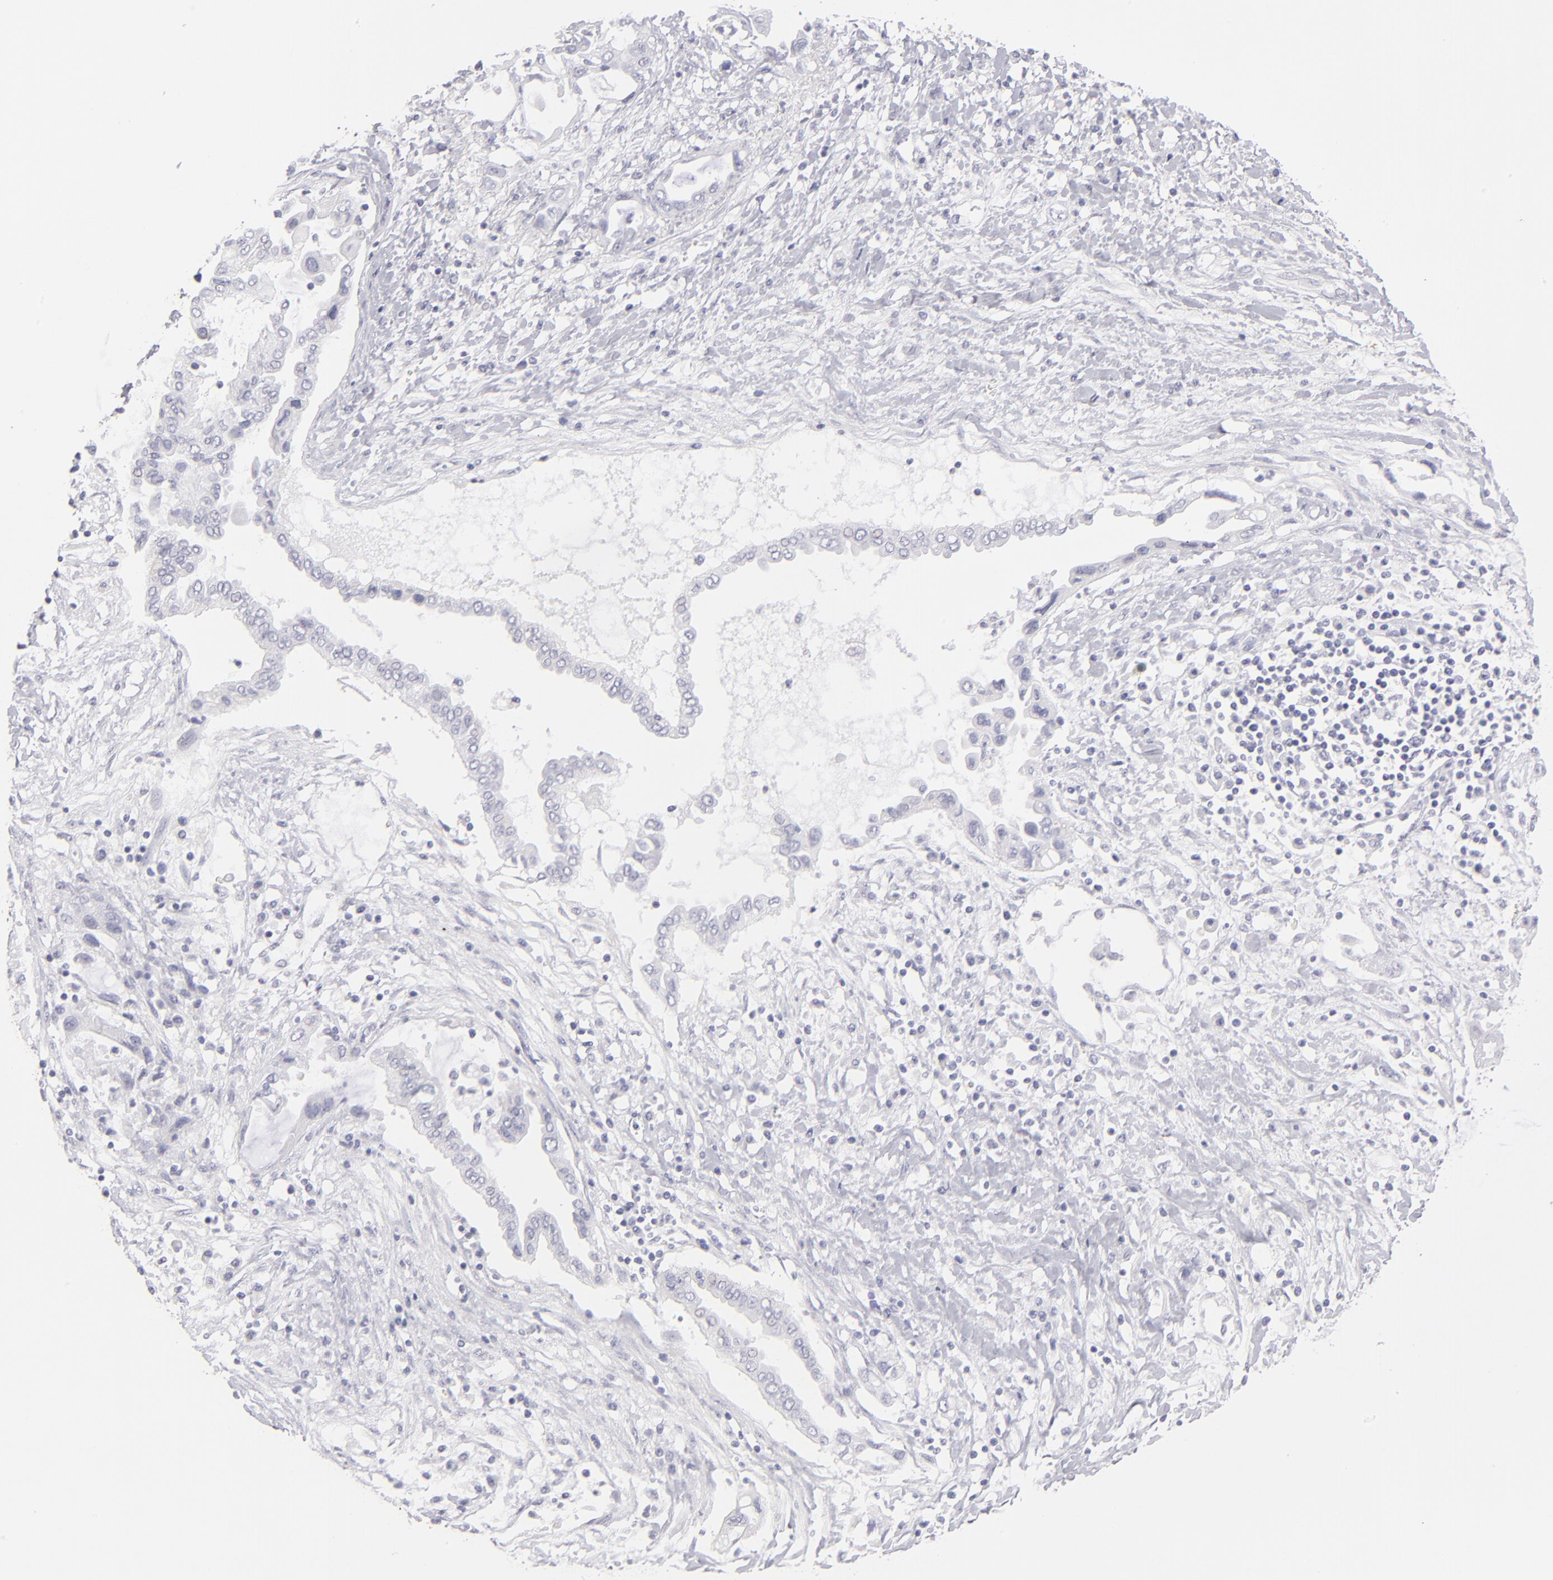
{"staining": {"intensity": "negative", "quantity": "none", "location": "none"}, "tissue": "pancreatic cancer", "cell_type": "Tumor cells", "image_type": "cancer", "snomed": [{"axis": "morphology", "description": "Adenocarcinoma, NOS"}, {"axis": "topography", "description": "Pancreas"}], "caption": "Tumor cells are negative for protein expression in human pancreatic cancer. Nuclei are stained in blue.", "gene": "ABCC4", "patient": {"sex": "female", "age": 57}}